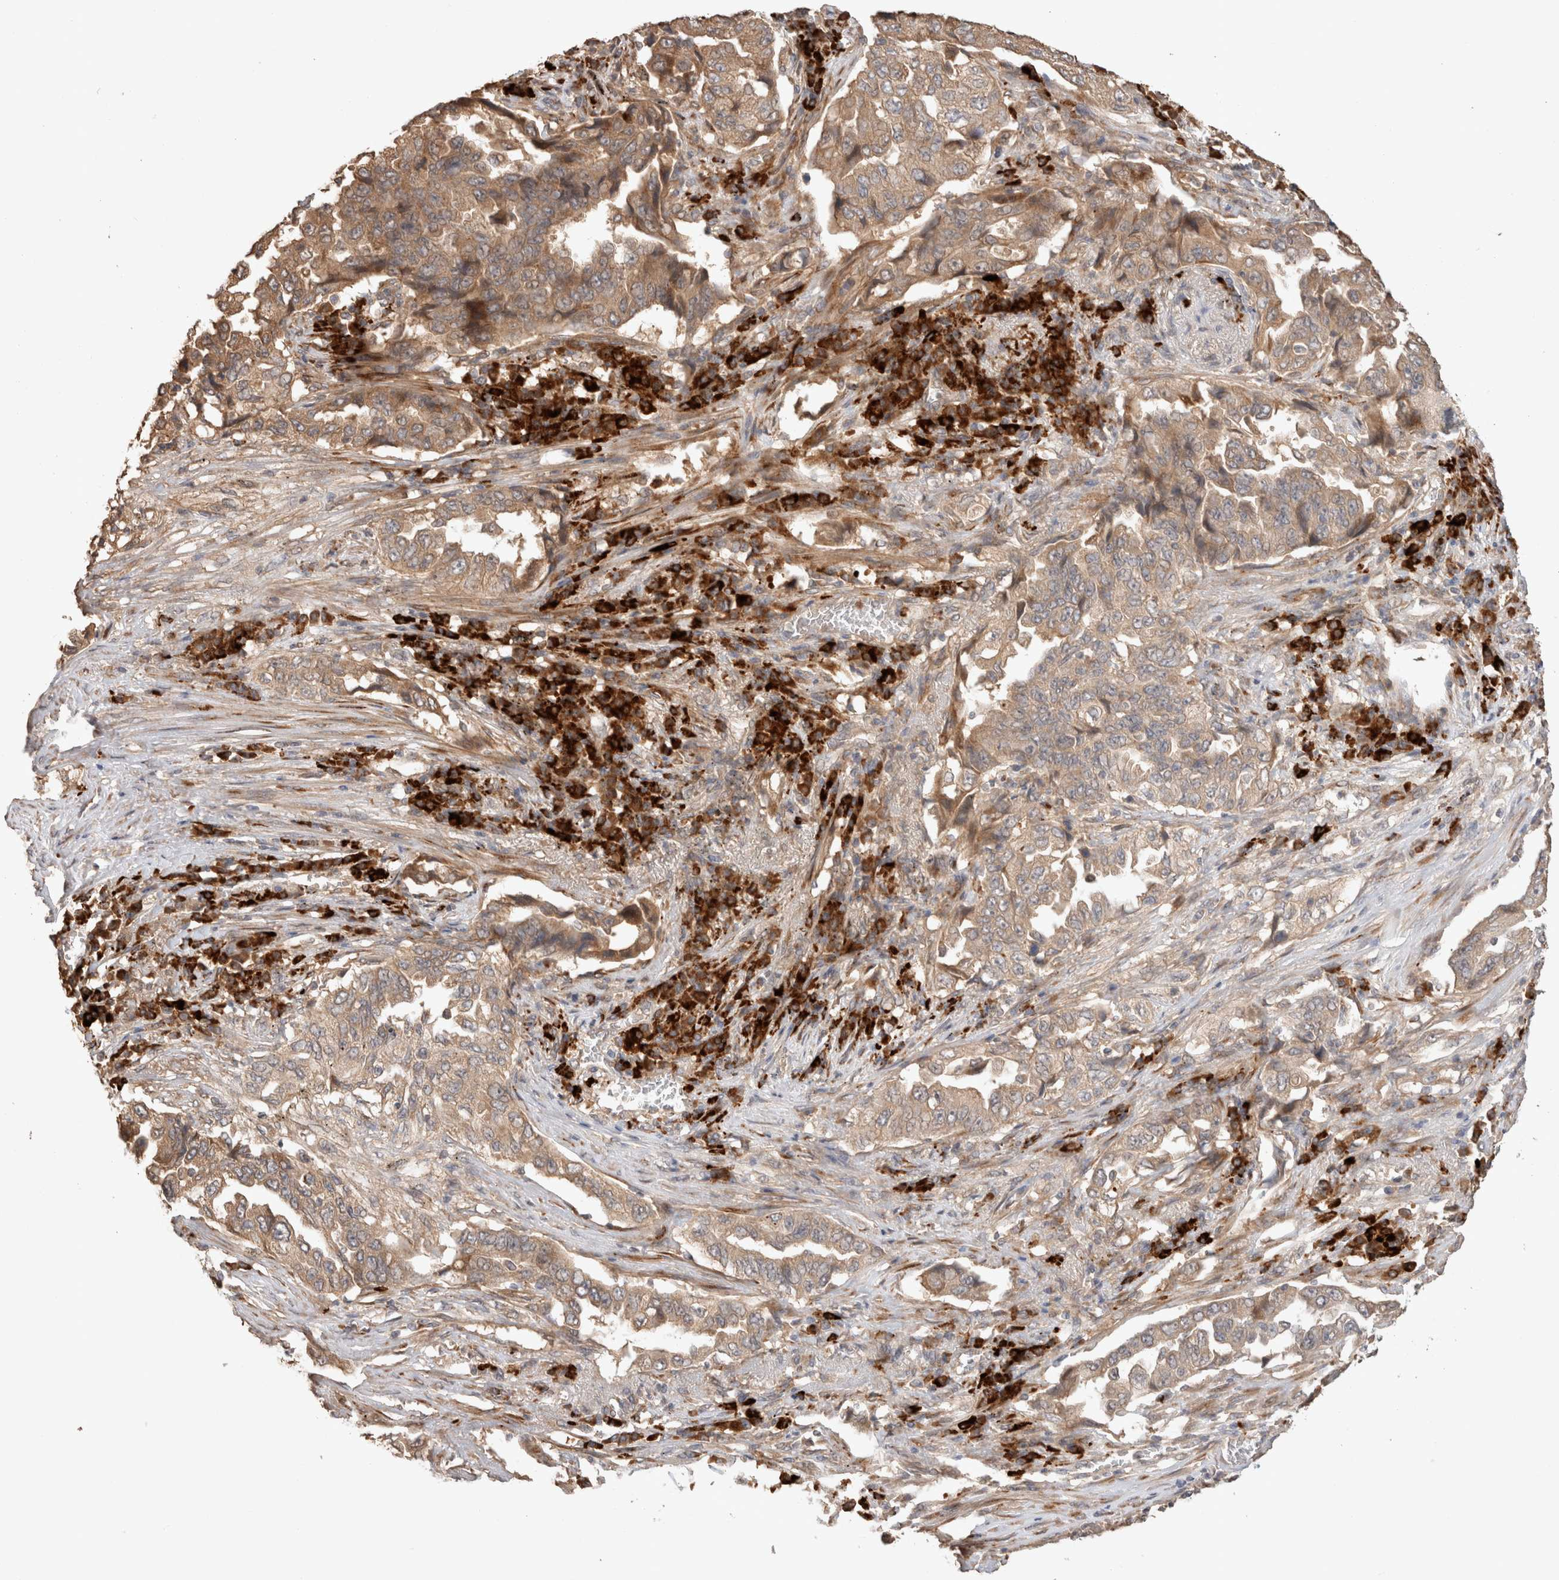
{"staining": {"intensity": "moderate", "quantity": "25%-75%", "location": "cytoplasmic/membranous"}, "tissue": "lung cancer", "cell_type": "Tumor cells", "image_type": "cancer", "snomed": [{"axis": "morphology", "description": "Adenocarcinoma, NOS"}, {"axis": "topography", "description": "Lung"}], "caption": "This photomicrograph exhibits lung cancer (adenocarcinoma) stained with immunohistochemistry to label a protein in brown. The cytoplasmic/membranous of tumor cells show moderate positivity for the protein. Nuclei are counter-stained blue.", "gene": "HROB", "patient": {"sex": "female", "age": 51}}